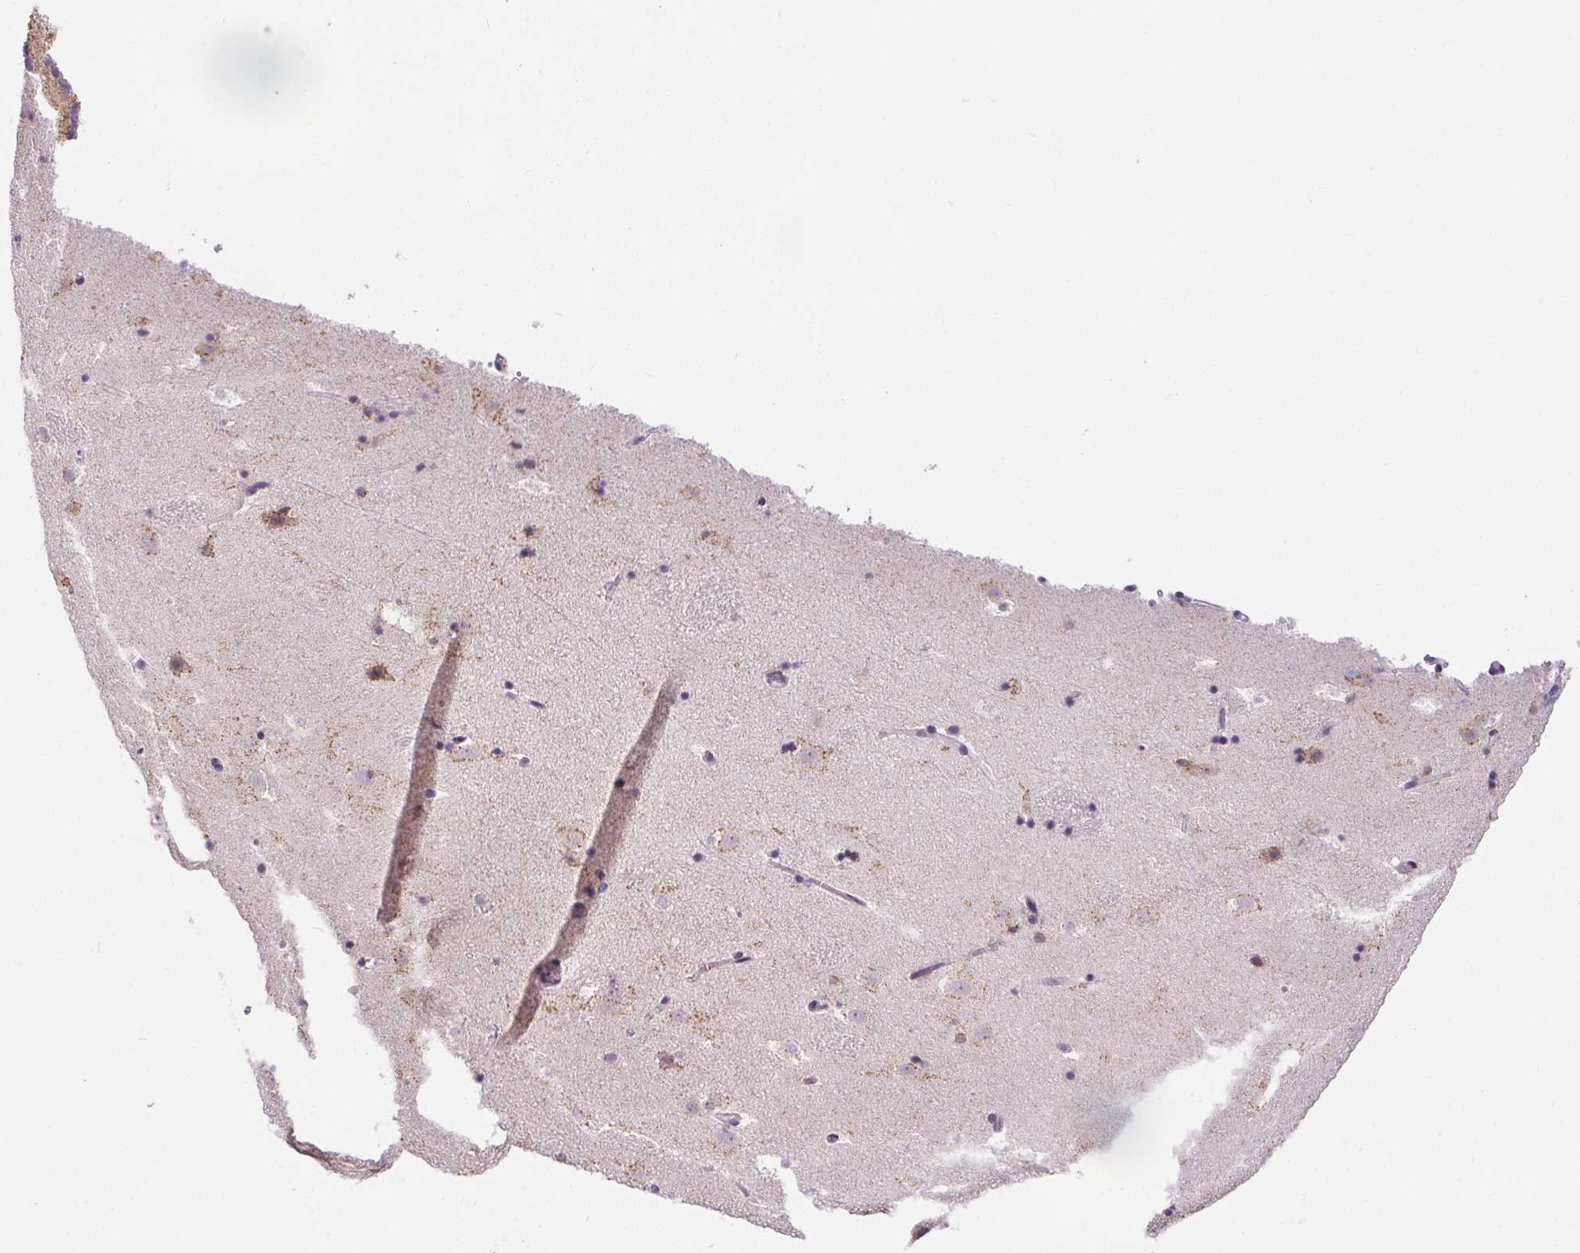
{"staining": {"intensity": "negative", "quantity": "none", "location": "none"}, "tissue": "caudate", "cell_type": "Glial cells", "image_type": "normal", "snomed": [{"axis": "morphology", "description": "Normal tissue, NOS"}, {"axis": "topography", "description": "Lateral ventricle wall"}], "caption": "Benign caudate was stained to show a protein in brown. There is no significant positivity in glial cells. (Stains: DAB immunohistochemistry (IHC) with hematoxylin counter stain, Microscopy: brightfield microscopy at high magnification).", "gene": "TMEM240", "patient": {"sex": "male", "age": 37}}